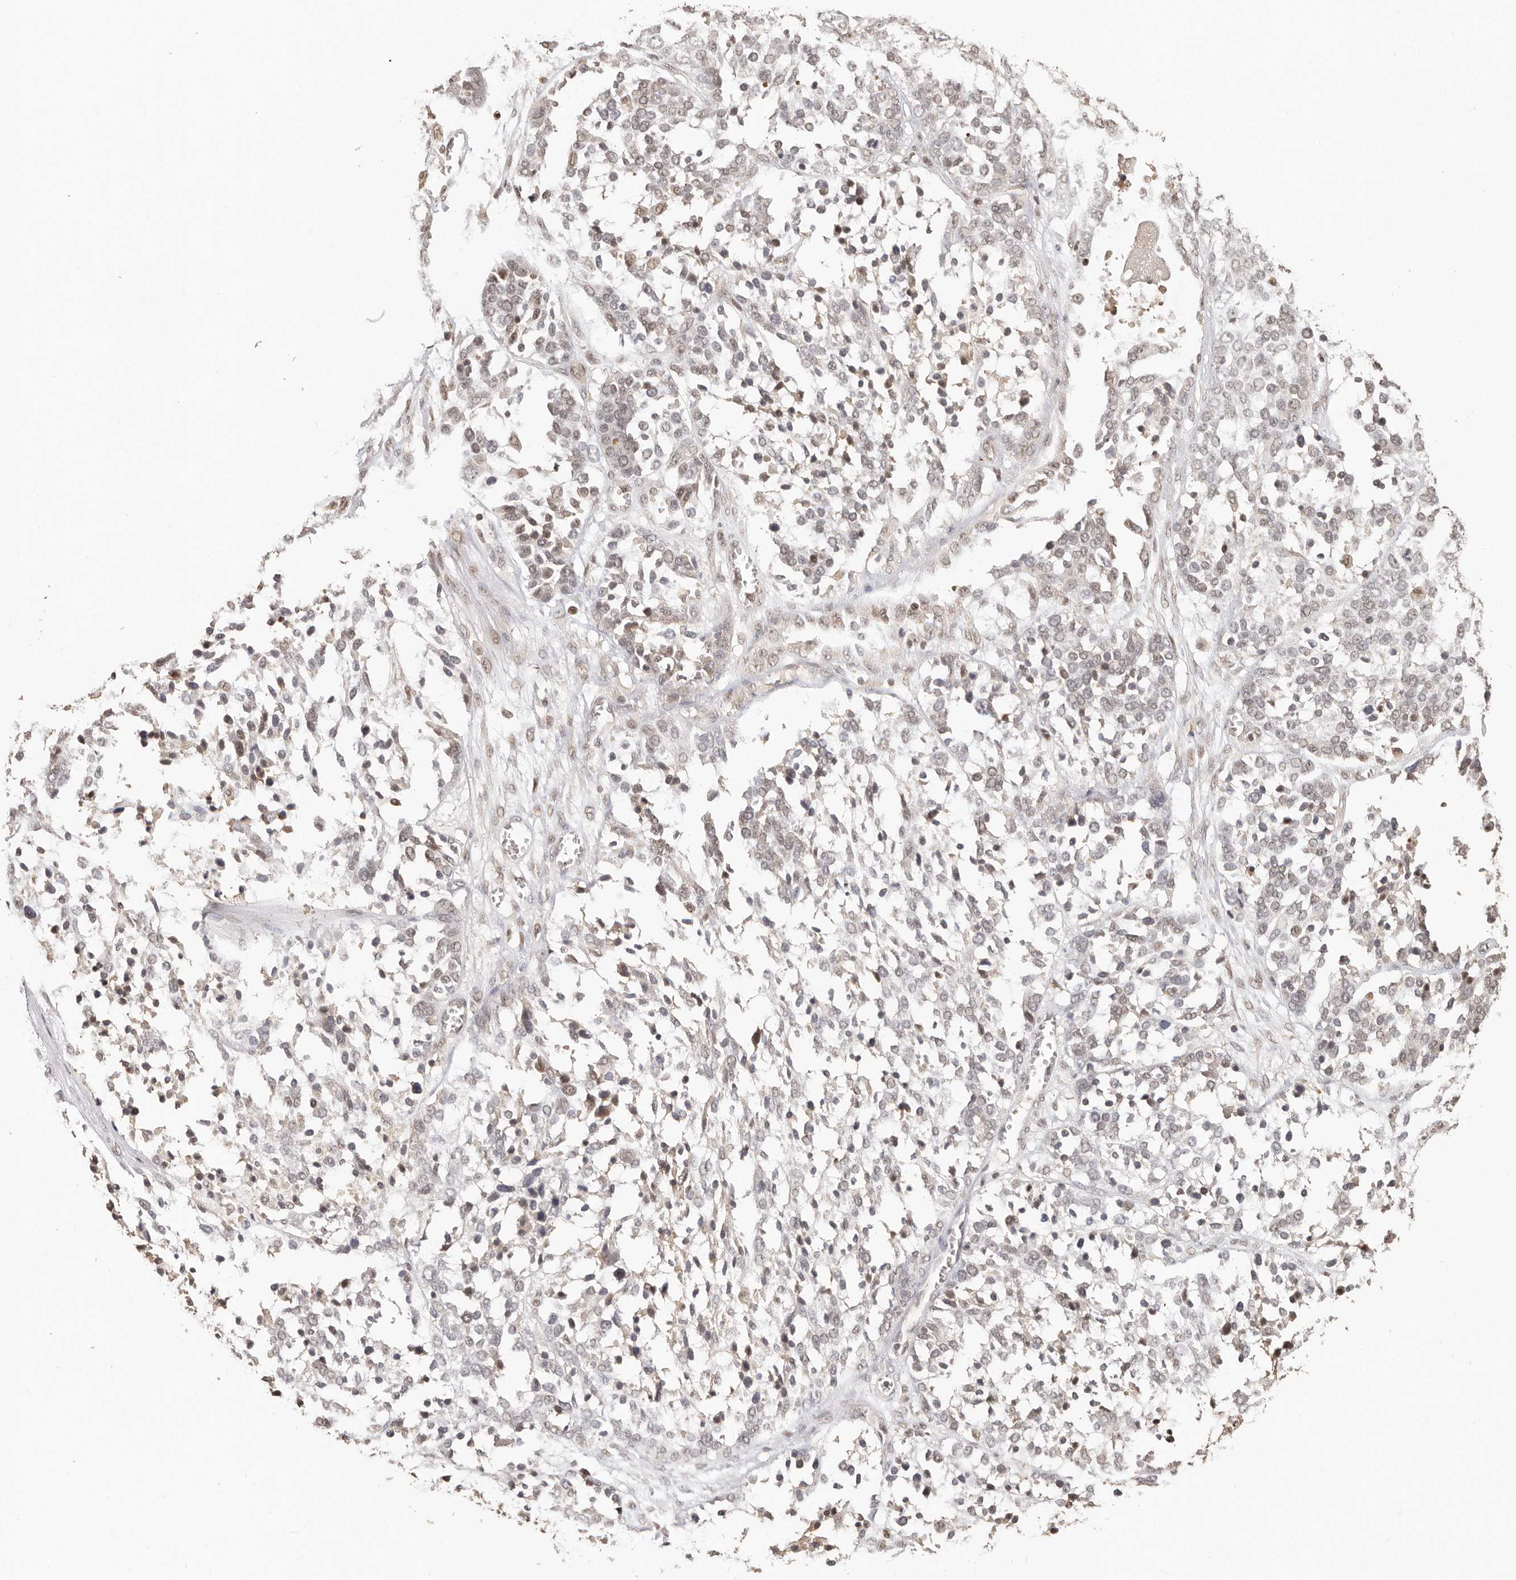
{"staining": {"intensity": "weak", "quantity": "25%-75%", "location": "nuclear"}, "tissue": "ovarian cancer", "cell_type": "Tumor cells", "image_type": "cancer", "snomed": [{"axis": "morphology", "description": "Cystadenocarcinoma, serous, NOS"}, {"axis": "topography", "description": "Ovary"}], "caption": "A brown stain shows weak nuclear staining of a protein in human ovarian cancer tumor cells.", "gene": "PSMA5", "patient": {"sex": "female", "age": 44}}